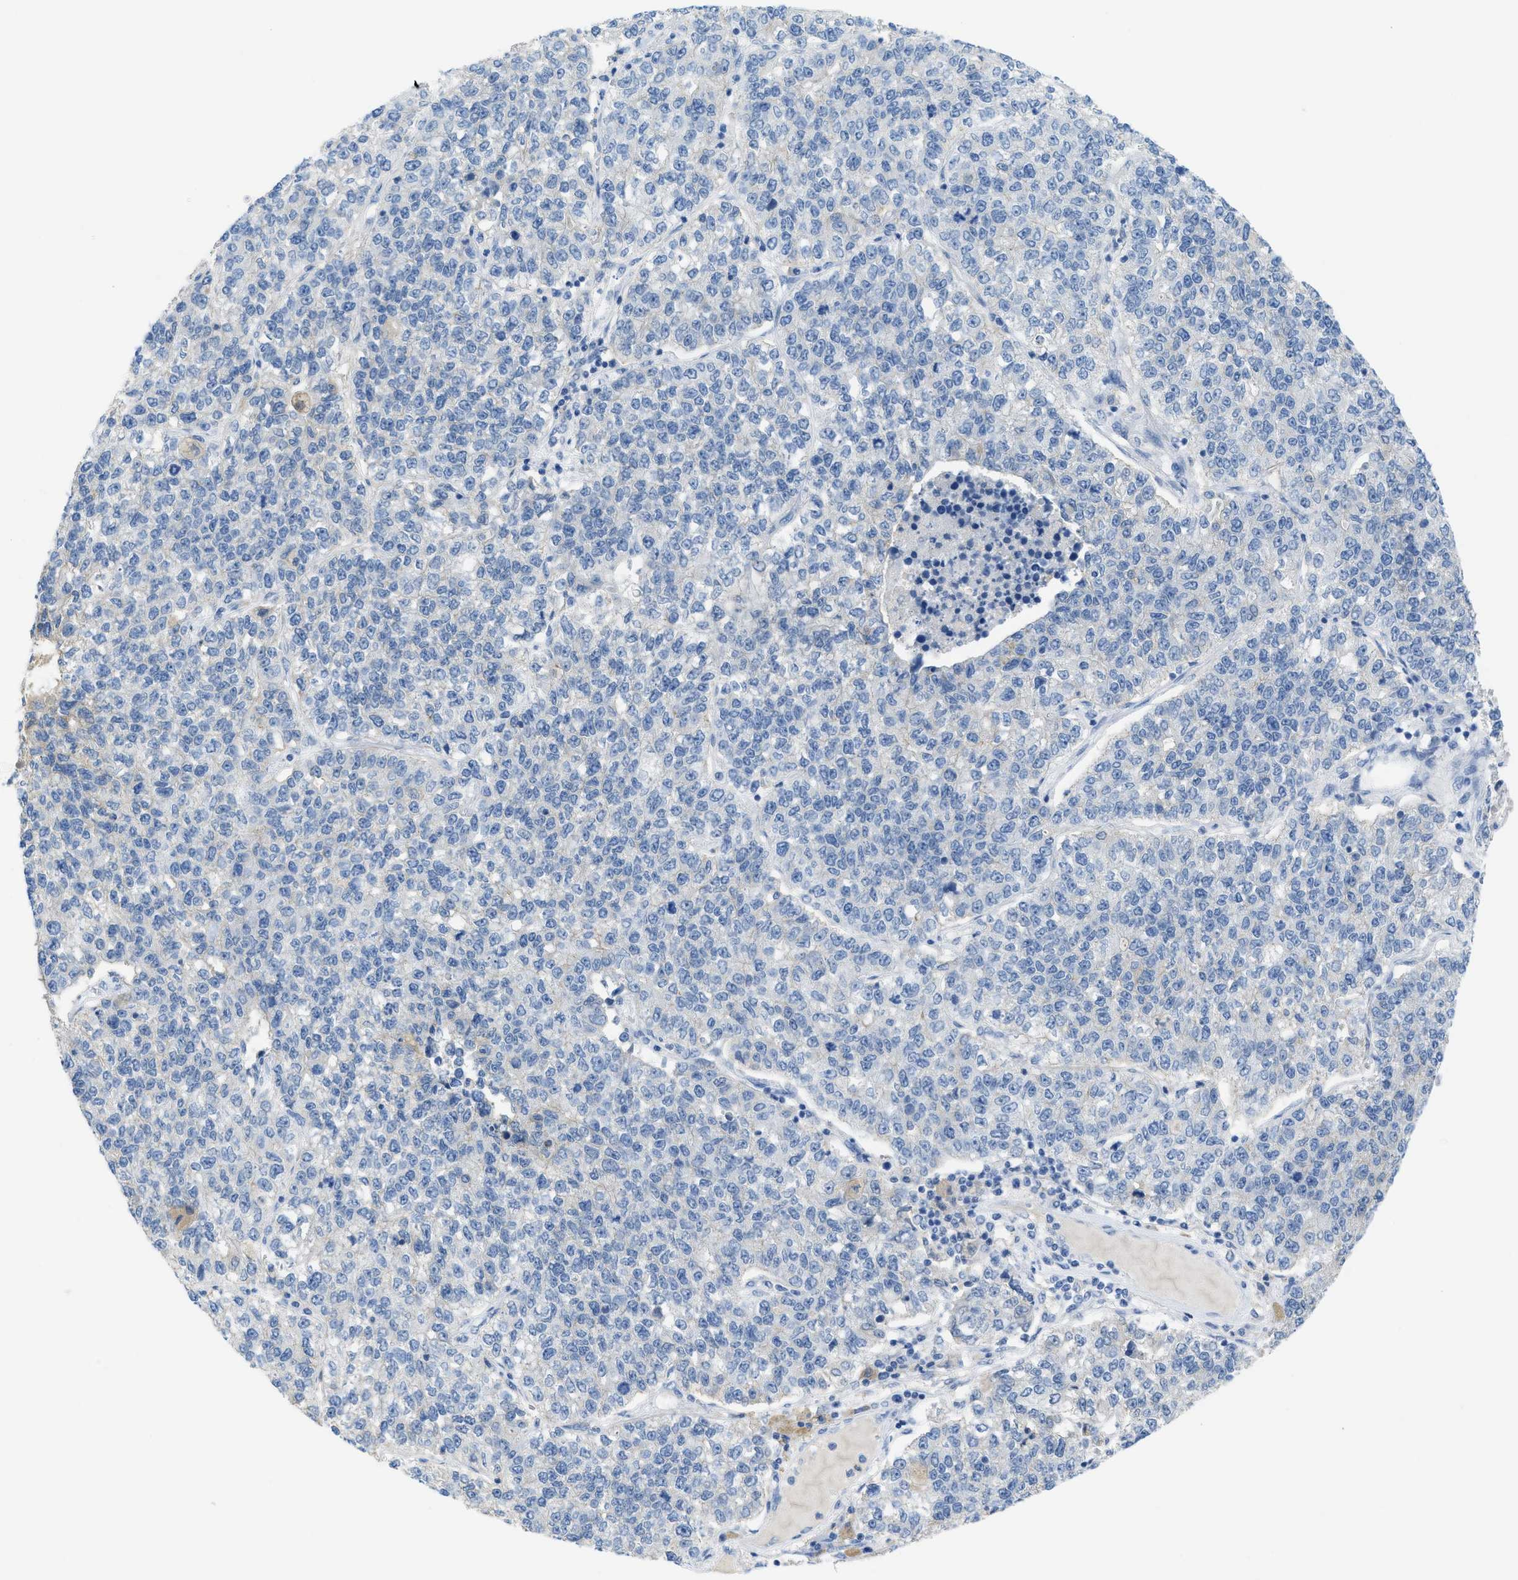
{"staining": {"intensity": "negative", "quantity": "none", "location": "none"}, "tissue": "lung cancer", "cell_type": "Tumor cells", "image_type": "cancer", "snomed": [{"axis": "morphology", "description": "Adenocarcinoma, NOS"}, {"axis": "topography", "description": "Lung"}], "caption": "There is no significant staining in tumor cells of lung cancer. (Stains: DAB (3,3'-diaminobenzidine) IHC with hematoxylin counter stain, Microscopy: brightfield microscopy at high magnification).", "gene": "CNNM4", "patient": {"sex": "male", "age": 49}}